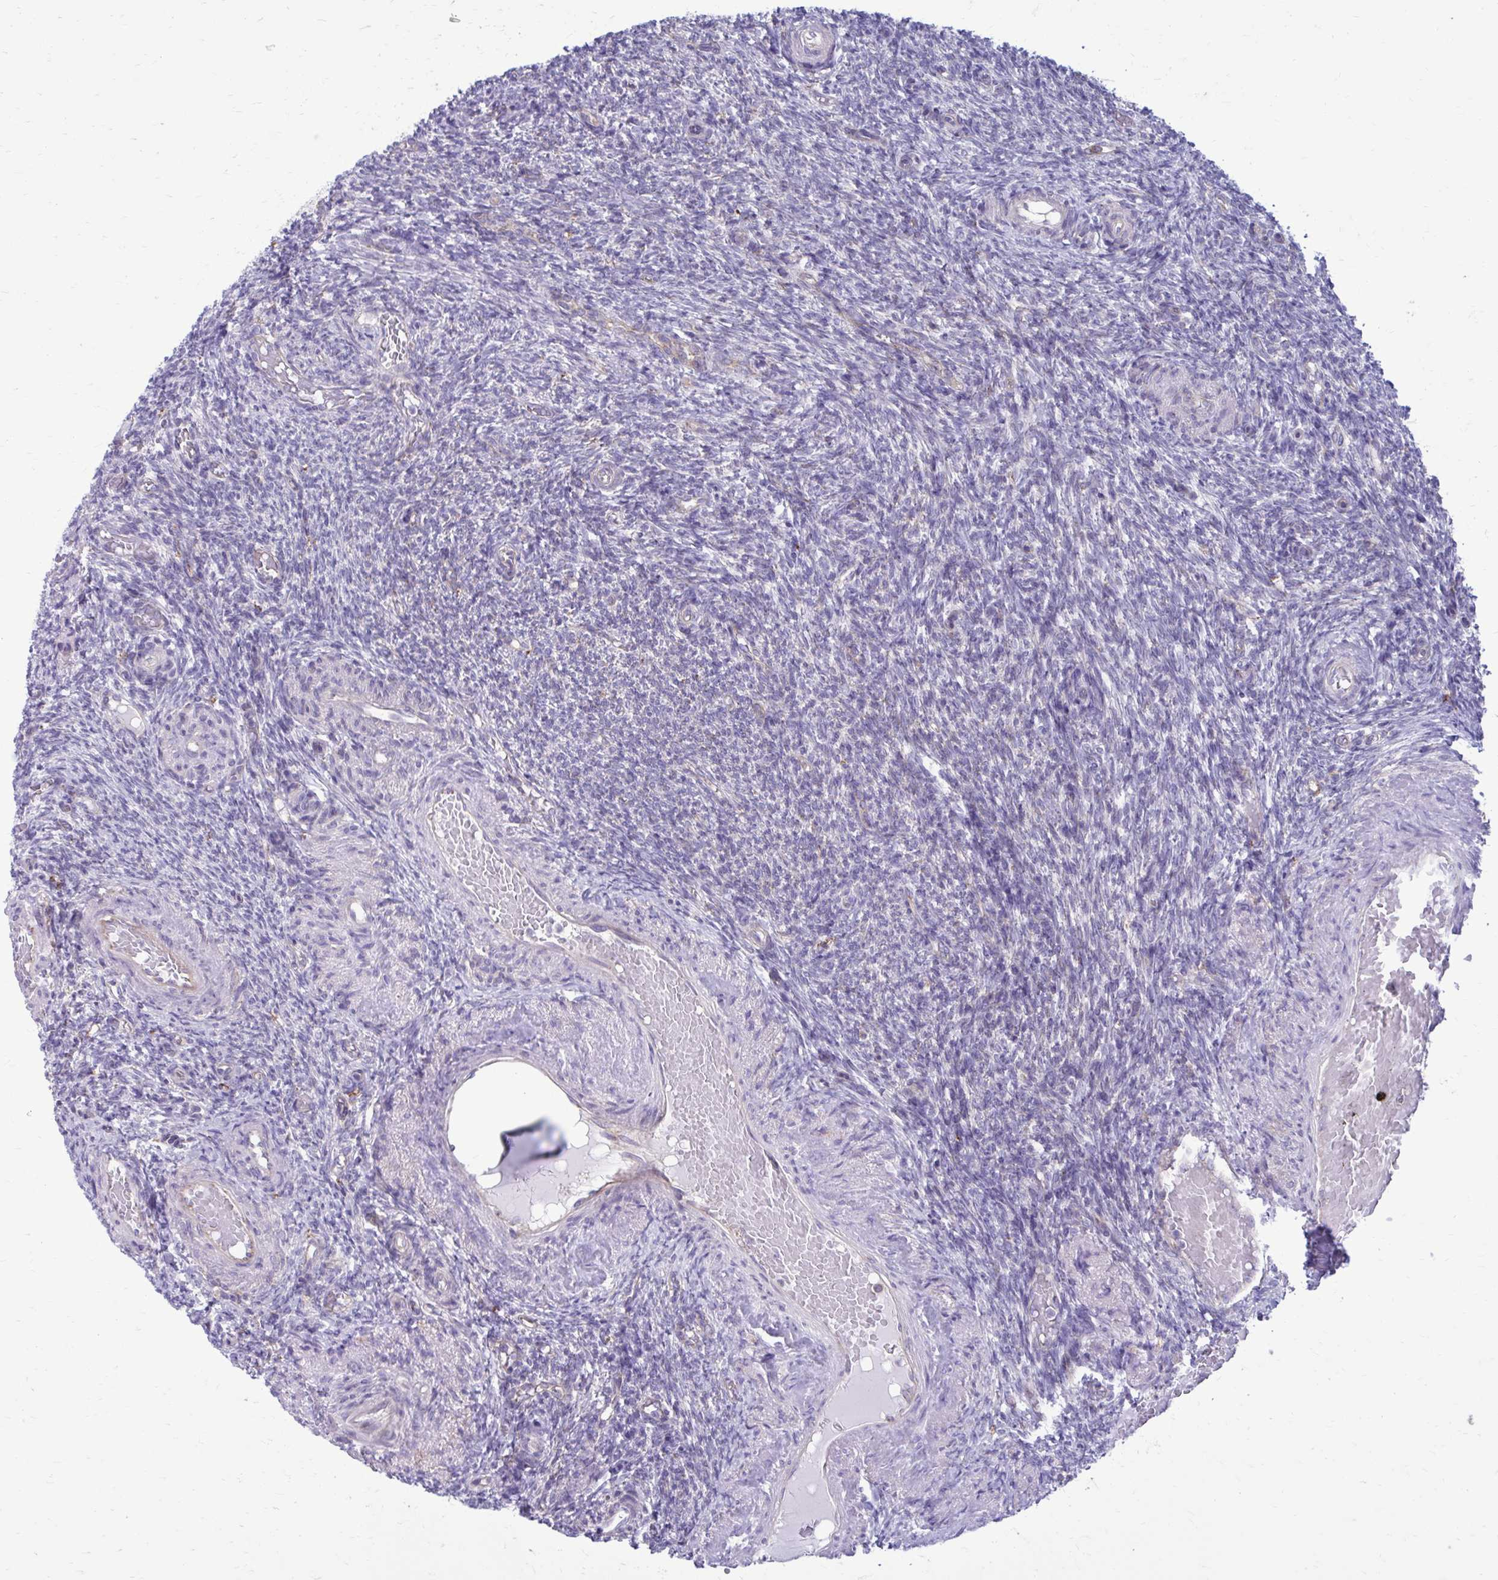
{"staining": {"intensity": "negative", "quantity": "none", "location": "none"}, "tissue": "ovary", "cell_type": "Follicle cells", "image_type": "normal", "snomed": [{"axis": "morphology", "description": "Normal tissue, NOS"}, {"axis": "topography", "description": "Ovary"}], "caption": "Immunohistochemistry micrograph of normal ovary: ovary stained with DAB (3,3'-diaminobenzidine) demonstrates no significant protein staining in follicle cells.", "gene": "CLTA", "patient": {"sex": "female", "age": 39}}